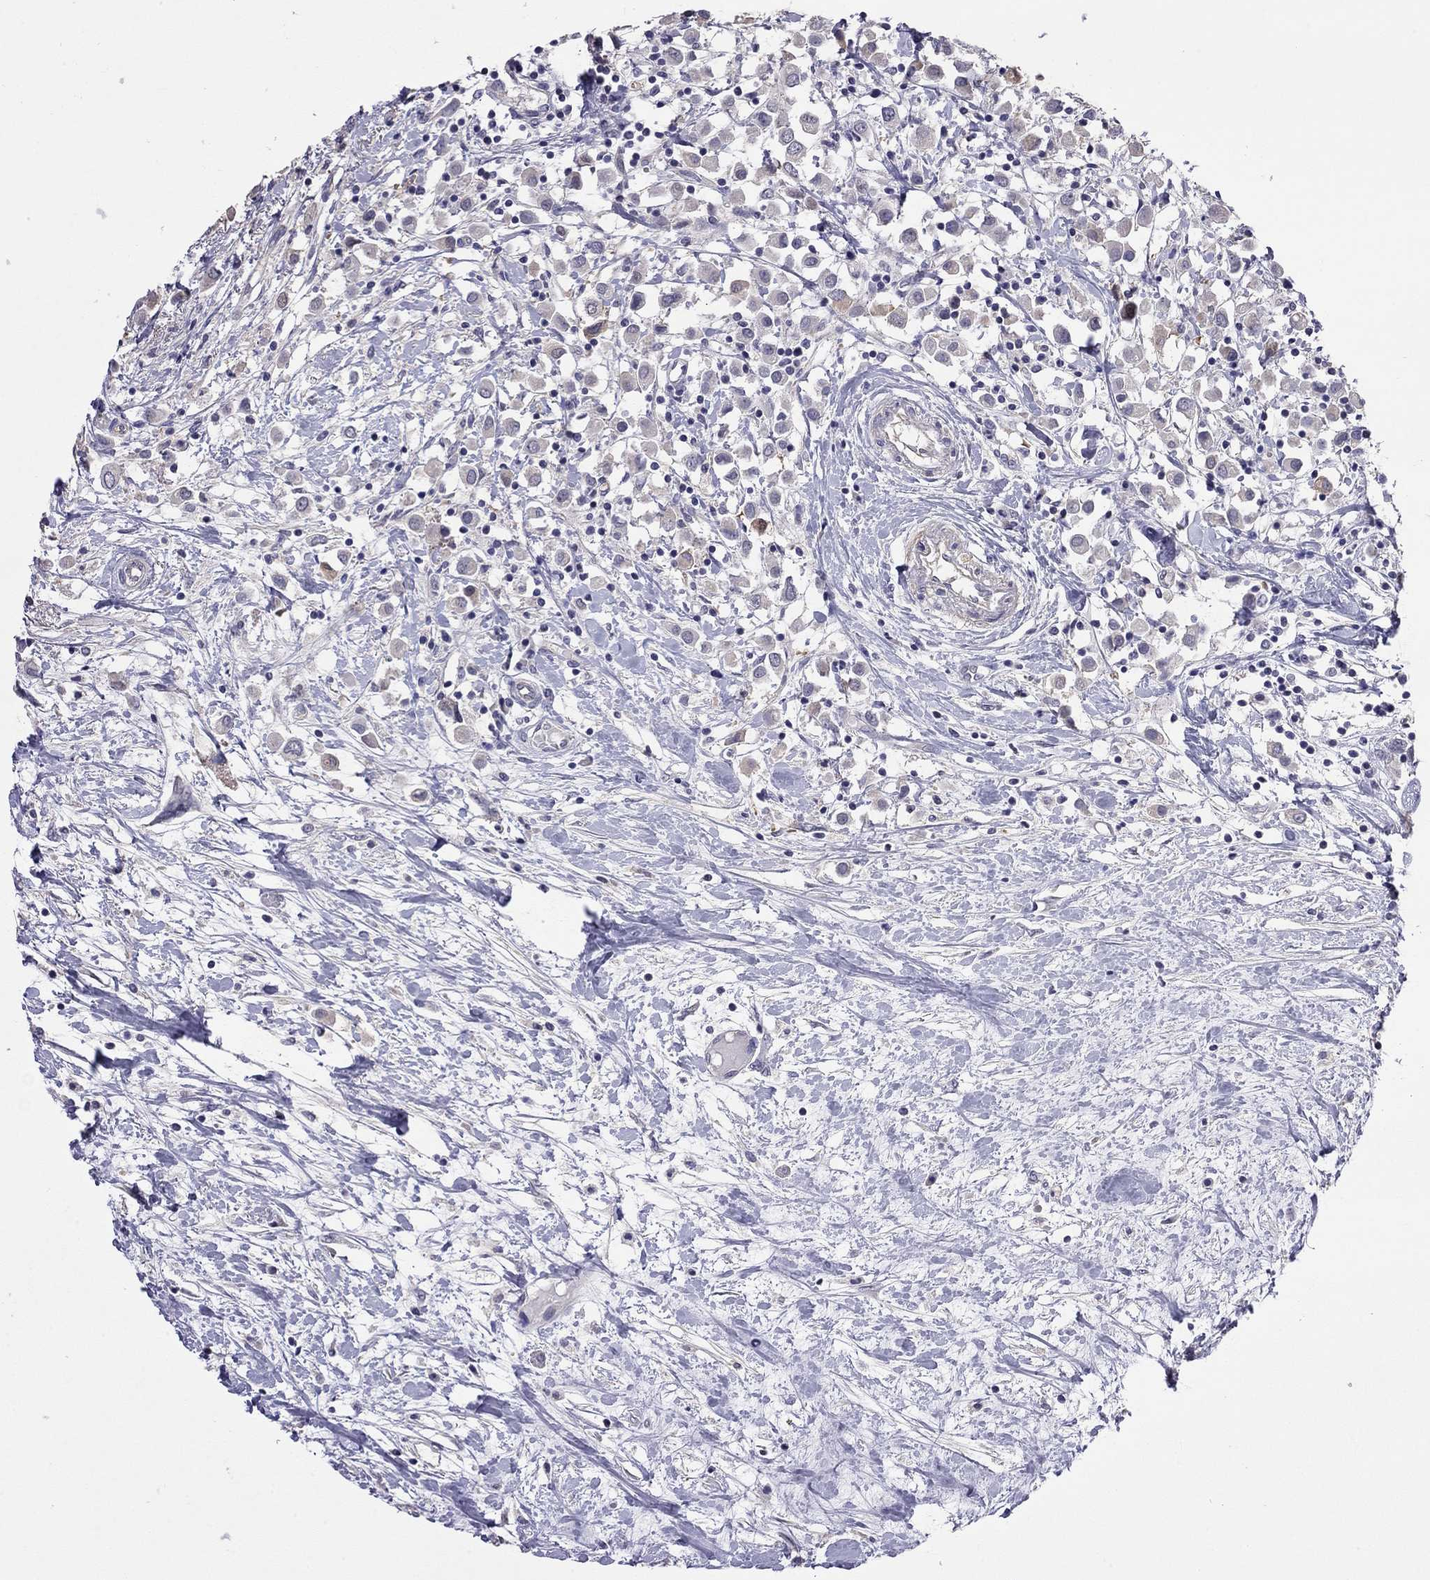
{"staining": {"intensity": "moderate", "quantity": "<25%", "location": "cytoplasmic/membranous"}, "tissue": "breast cancer", "cell_type": "Tumor cells", "image_type": "cancer", "snomed": [{"axis": "morphology", "description": "Duct carcinoma"}, {"axis": "topography", "description": "Breast"}], "caption": "A high-resolution image shows immunohistochemistry (IHC) staining of infiltrating ductal carcinoma (breast), which reveals moderate cytoplasmic/membranous positivity in approximately <25% of tumor cells.", "gene": "FEZ1", "patient": {"sex": "female", "age": 61}}